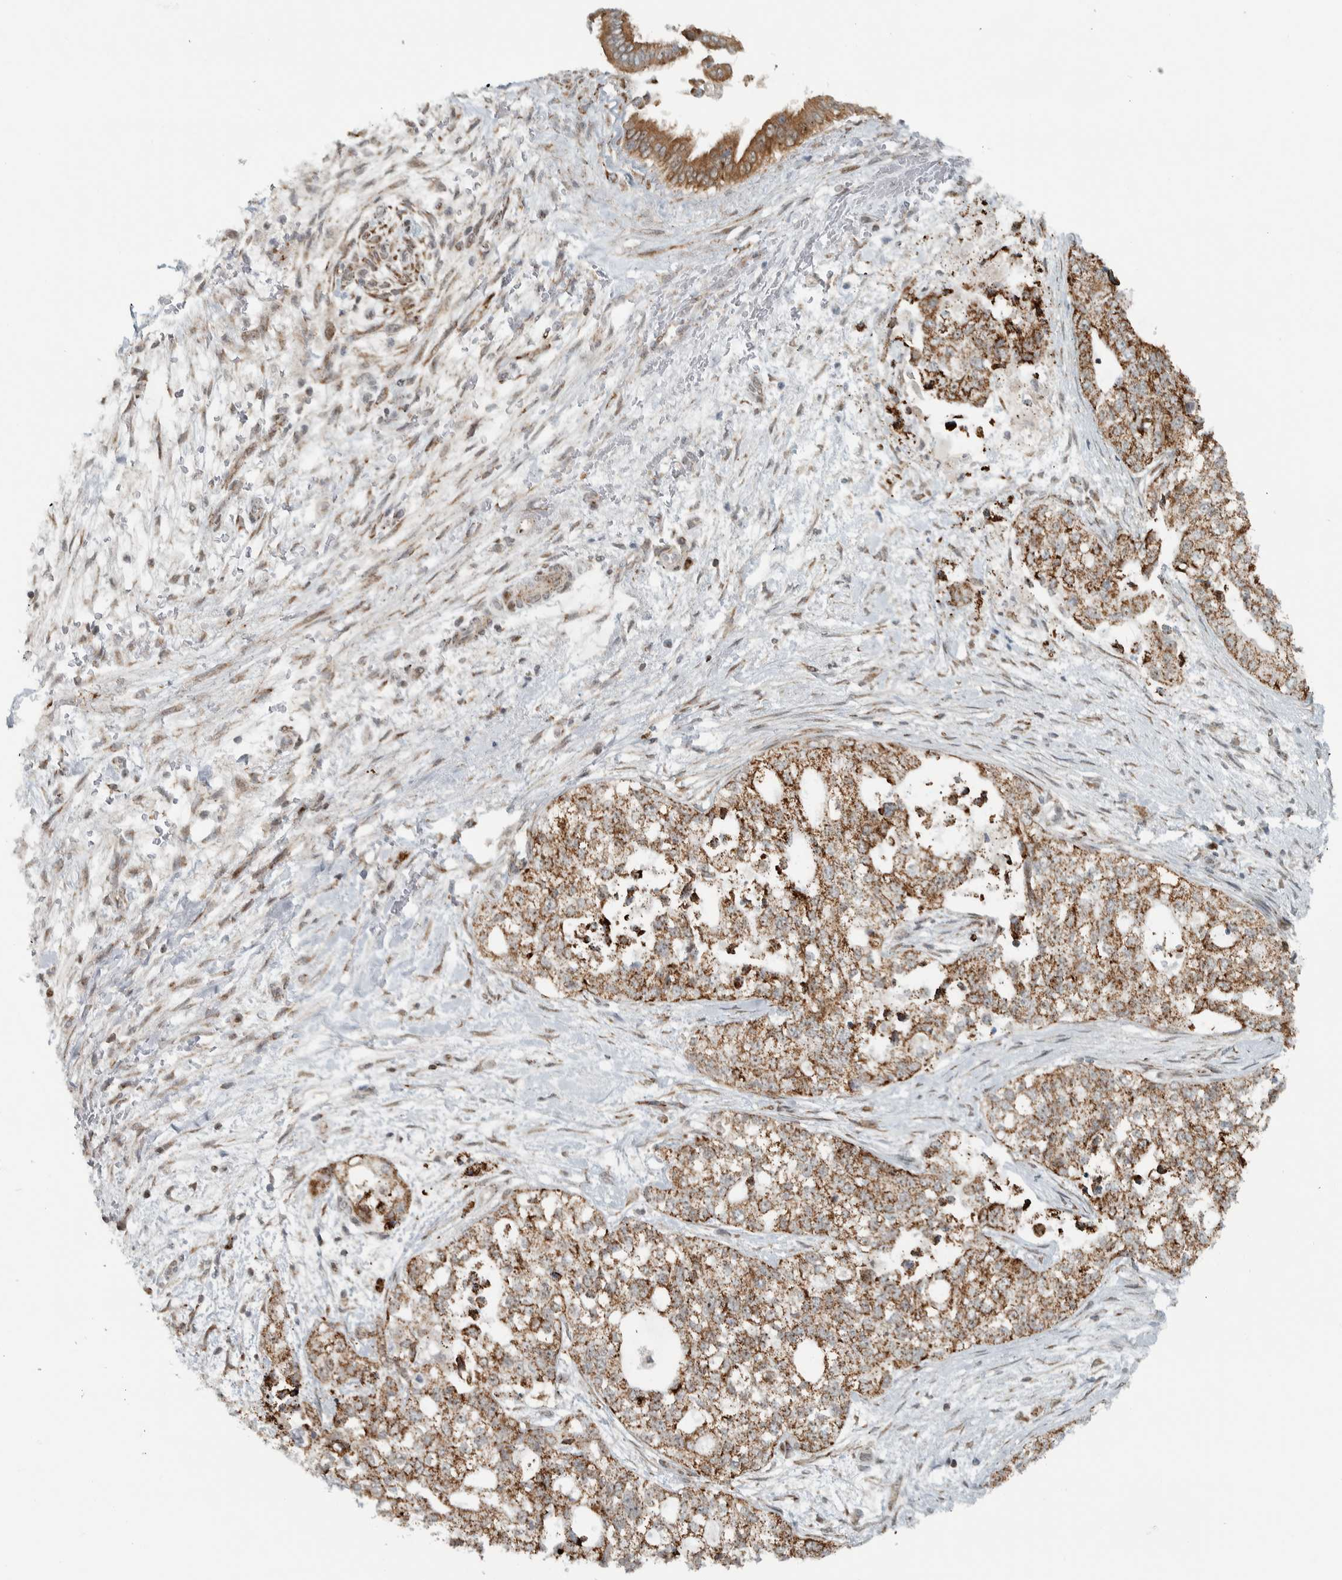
{"staining": {"intensity": "moderate", "quantity": ">75%", "location": "cytoplasmic/membranous"}, "tissue": "pancreatic cancer", "cell_type": "Tumor cells", "image_type": "cancer", "snomed": [{"axis": "morphology", "description": "Adenocarcinoma, NOS"}, {"axis": "topography", "description": "Pancreas"}], "caption": "Immunohistochemical staining of pancreatic cancer demonstrates medium levels of moderate cytoplasmic/membranous protein expression in approximately >75% of tumor cells.", "gene": "PPM1K", "patient": {"sex": "male", "age": 72}}